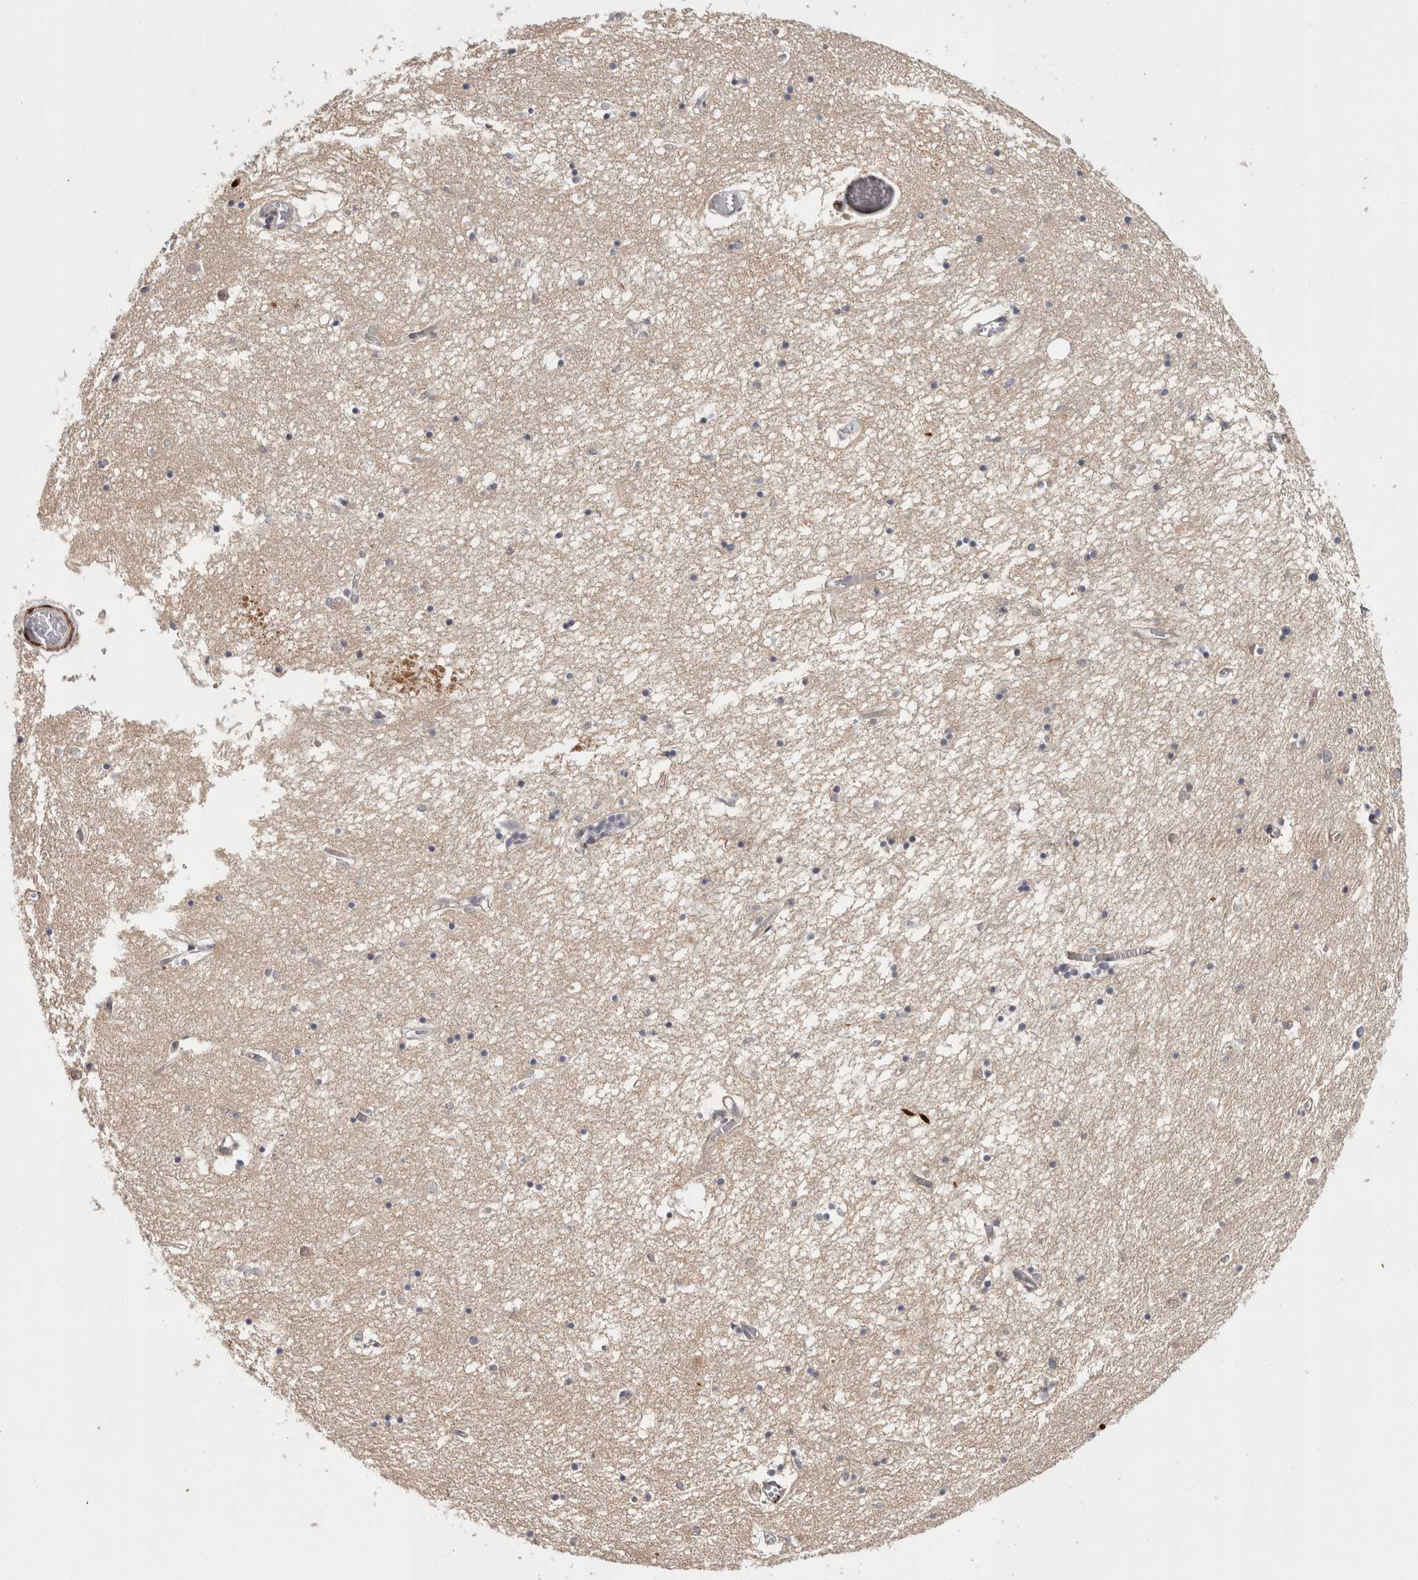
{"staining": {"intensity": "negative", "quantity": "none", "location": "none"}, "tissue": "hippocampus", "cell_type": "Glial cells", "image_type": "normal", "snomed": [{"axis": "morphology", "description": "Normal tissue, NOS"}, {"axis": "topography", "description": "Hippocampus"}], "caption": "This is an immunohistochemistry (IHC) micrograph of normal human hippocampus. There is no positivity in glial cells.", "gene": "ZNF318", "patient": {"sex": "male", "age": 70}}